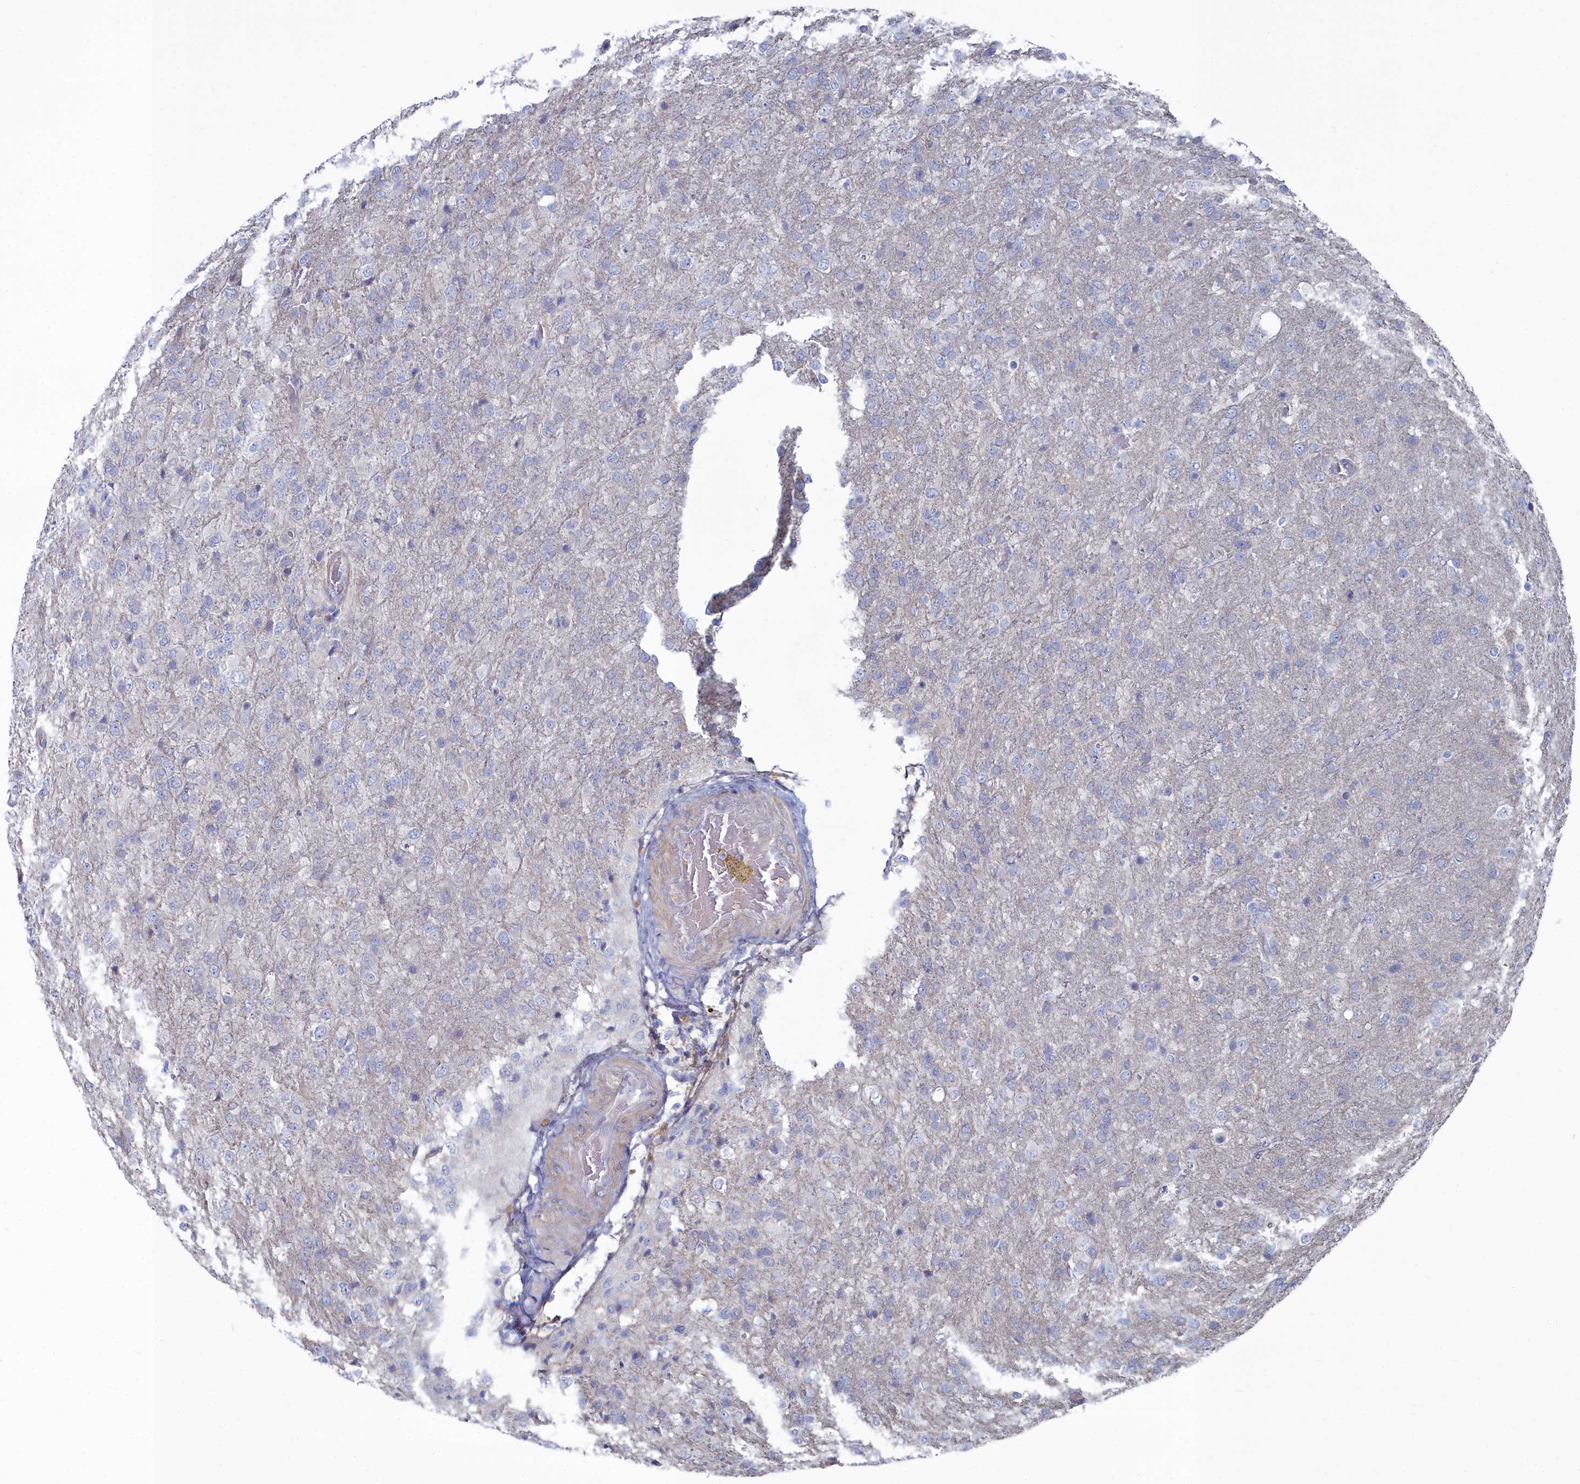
{"staining": {"intensity": "negative", "quantity": "none", "location": "none"}, "tissue": "glioma", "cell_type": "Tumor cells", "image_type": "cancer", "snomed": [{"axis": "morphology", "description": "Glioma, malignant, High grade"}, {"axis": "topography", "description": "Brain"}], "caption": "DAB (3,3'-diaminobenzidine) immunohistochemical staining of human glioma displays no significant expression in tumor cells. Brightfield microscopy of immunohistochemistry stained with DAB (3,3'-diaminobenzidine) (brown) and hematoxylin (blue), captured at high magnification.", "gene": "SHISAL2A", "patient": {"sex": "female", "age": 74}}